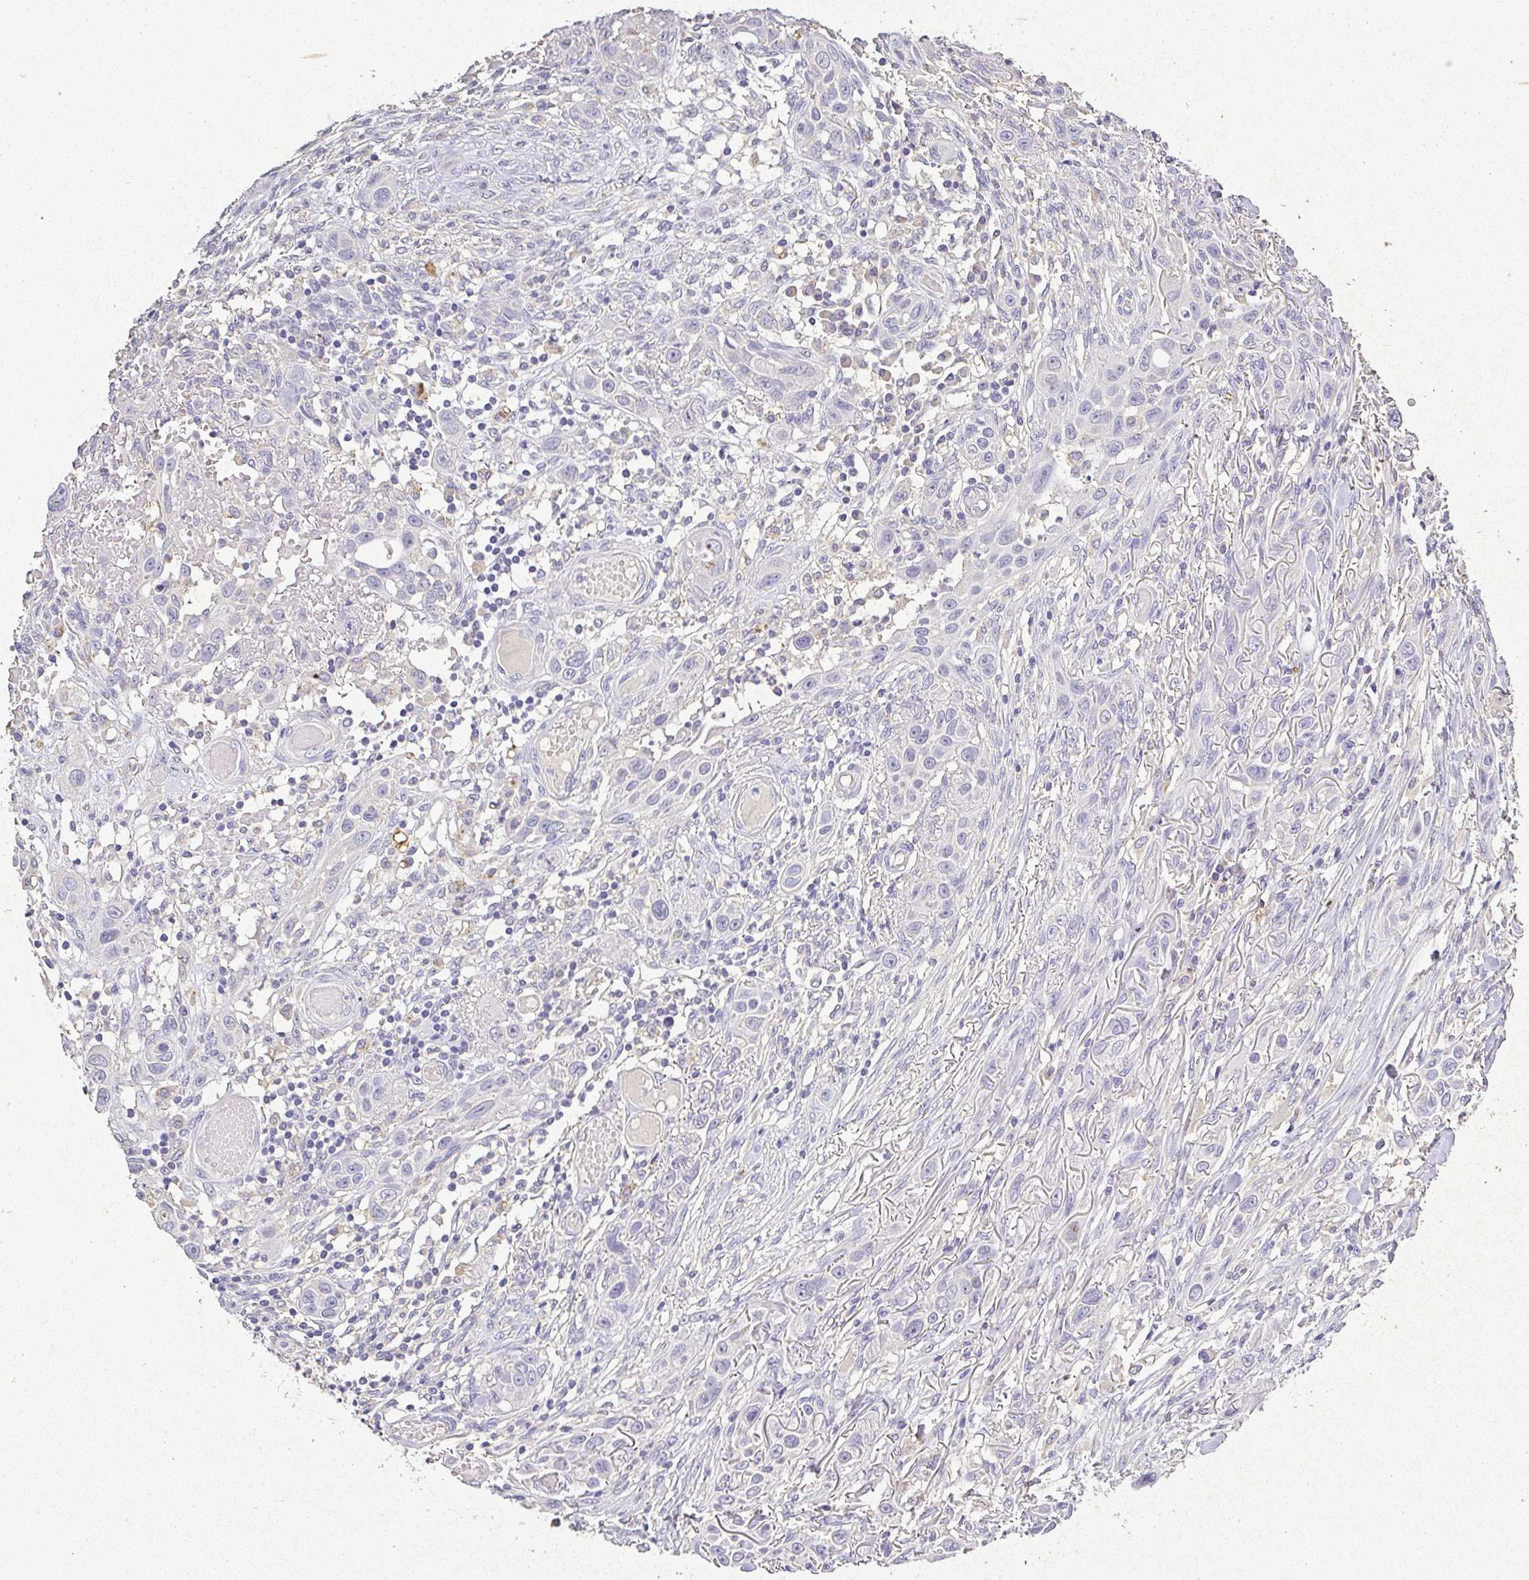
{"staining": {"intensity": "negative", "quantity": "none", "location": "none"}, "tissue": "skin cancer", "cell_type": "Tumor cells", "image_type": "cancer", "snomed": [{"axis": "morphology", "description": "Squamous cell carcinoma, NOS"}, {"axis": "topography", "description": "Skin"}], "caption": "Immunohistochemistry (IHC) of squamous cell carcinoma (skin) displays no positivity in tumor cells.", "gene": "RPS2", "patient": {"sex": "female", "age": 69}}